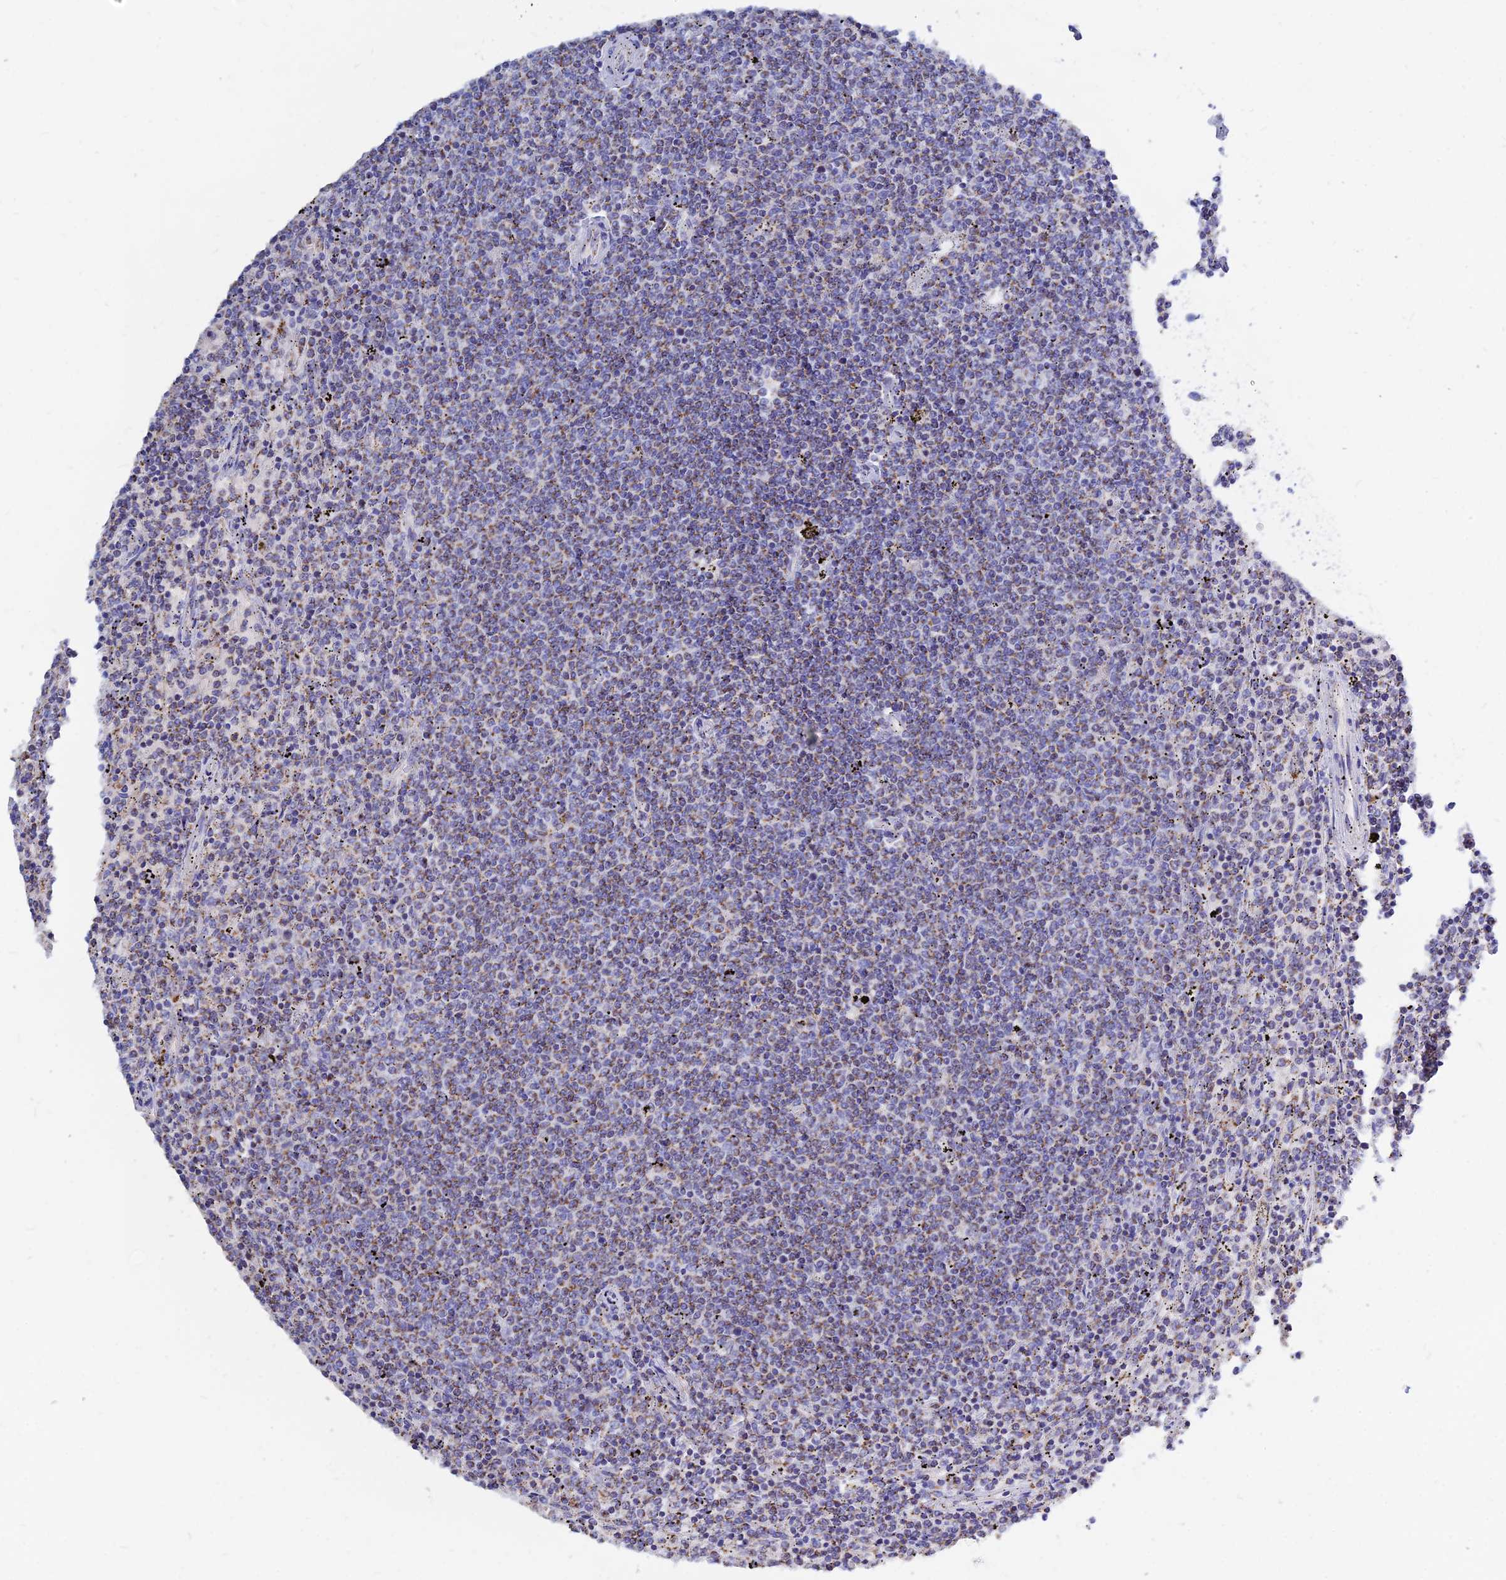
{"staining": {"intensity": "weak", "quantity": "25%-75%", "location": "cytoplasmic/membranous"}, "tissue": "lymphoma", "cell_type": "Tumor cells", "image_type": "cancer", "snomed": [{"axis": "morphology", "description": "Malignant lymphoma, non-Hodgkin's type, Low grade"}, {"axis": "topography", "description": "Spleen"}], "caption": "The image exhibits staining of lymphoma, revealing weak cytoplasmic/membranous protein expression (brown color) within tumor cells.", "gene": "MGST1", "patient": {"sex": "female", "age": 50}}